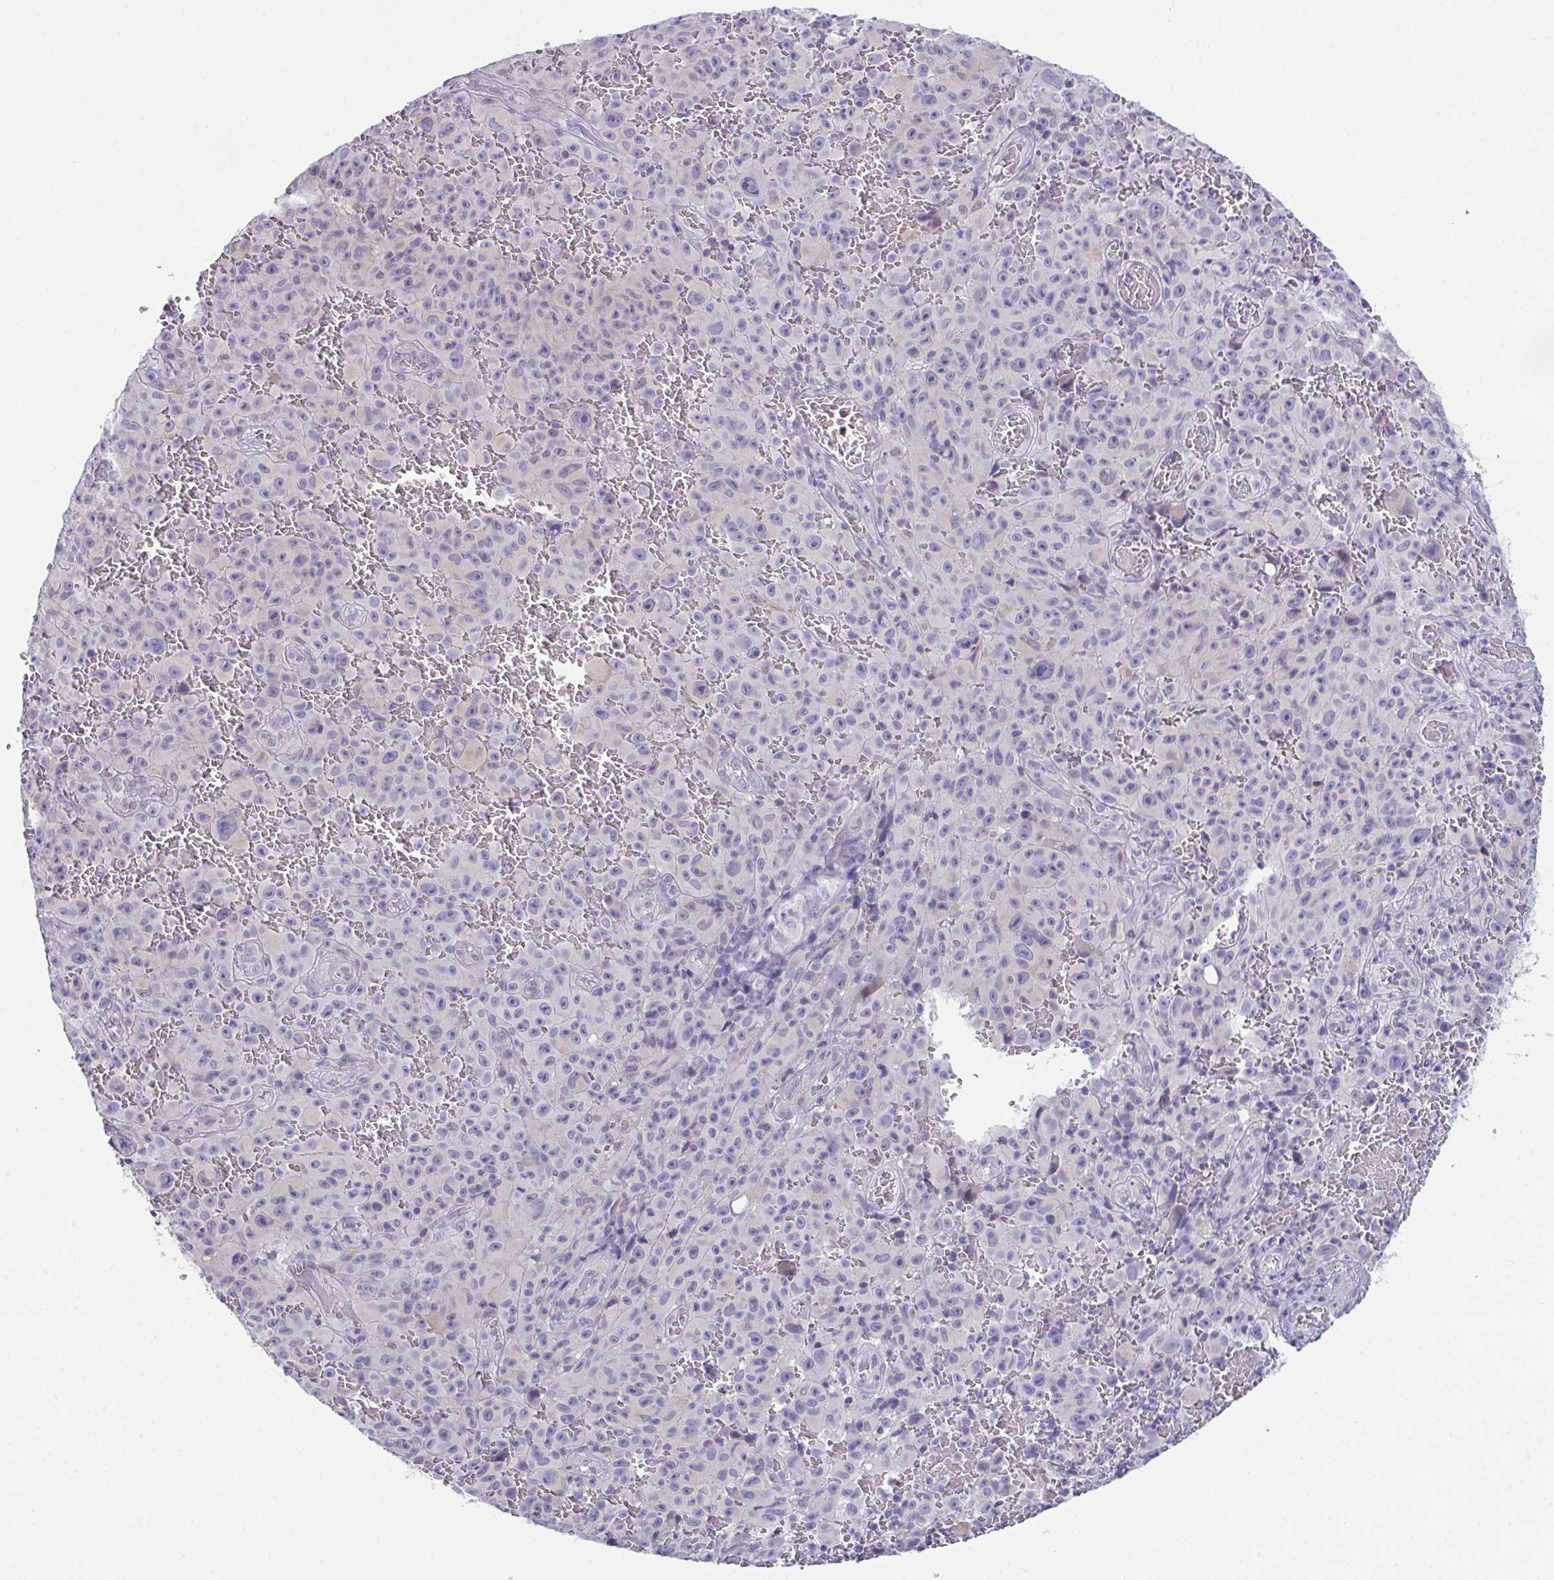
{"staining": {"intensity": "negative", "quantity": "none", "location": "none"}, "tissue": "melanoma", "cell_type": "Tumor cells", "image_type": "cancer", "snomed": [{"axis": "morphology", "description": "Malignant melanoma, NOS"}, {"axis": "topography", "description": "Skin"}], "caption": "IHC of malignant melanoma shows no positivity in tumor cells.", "gene": "ATP6V0D2", "patient": {"sex": "female", "age": 82}}